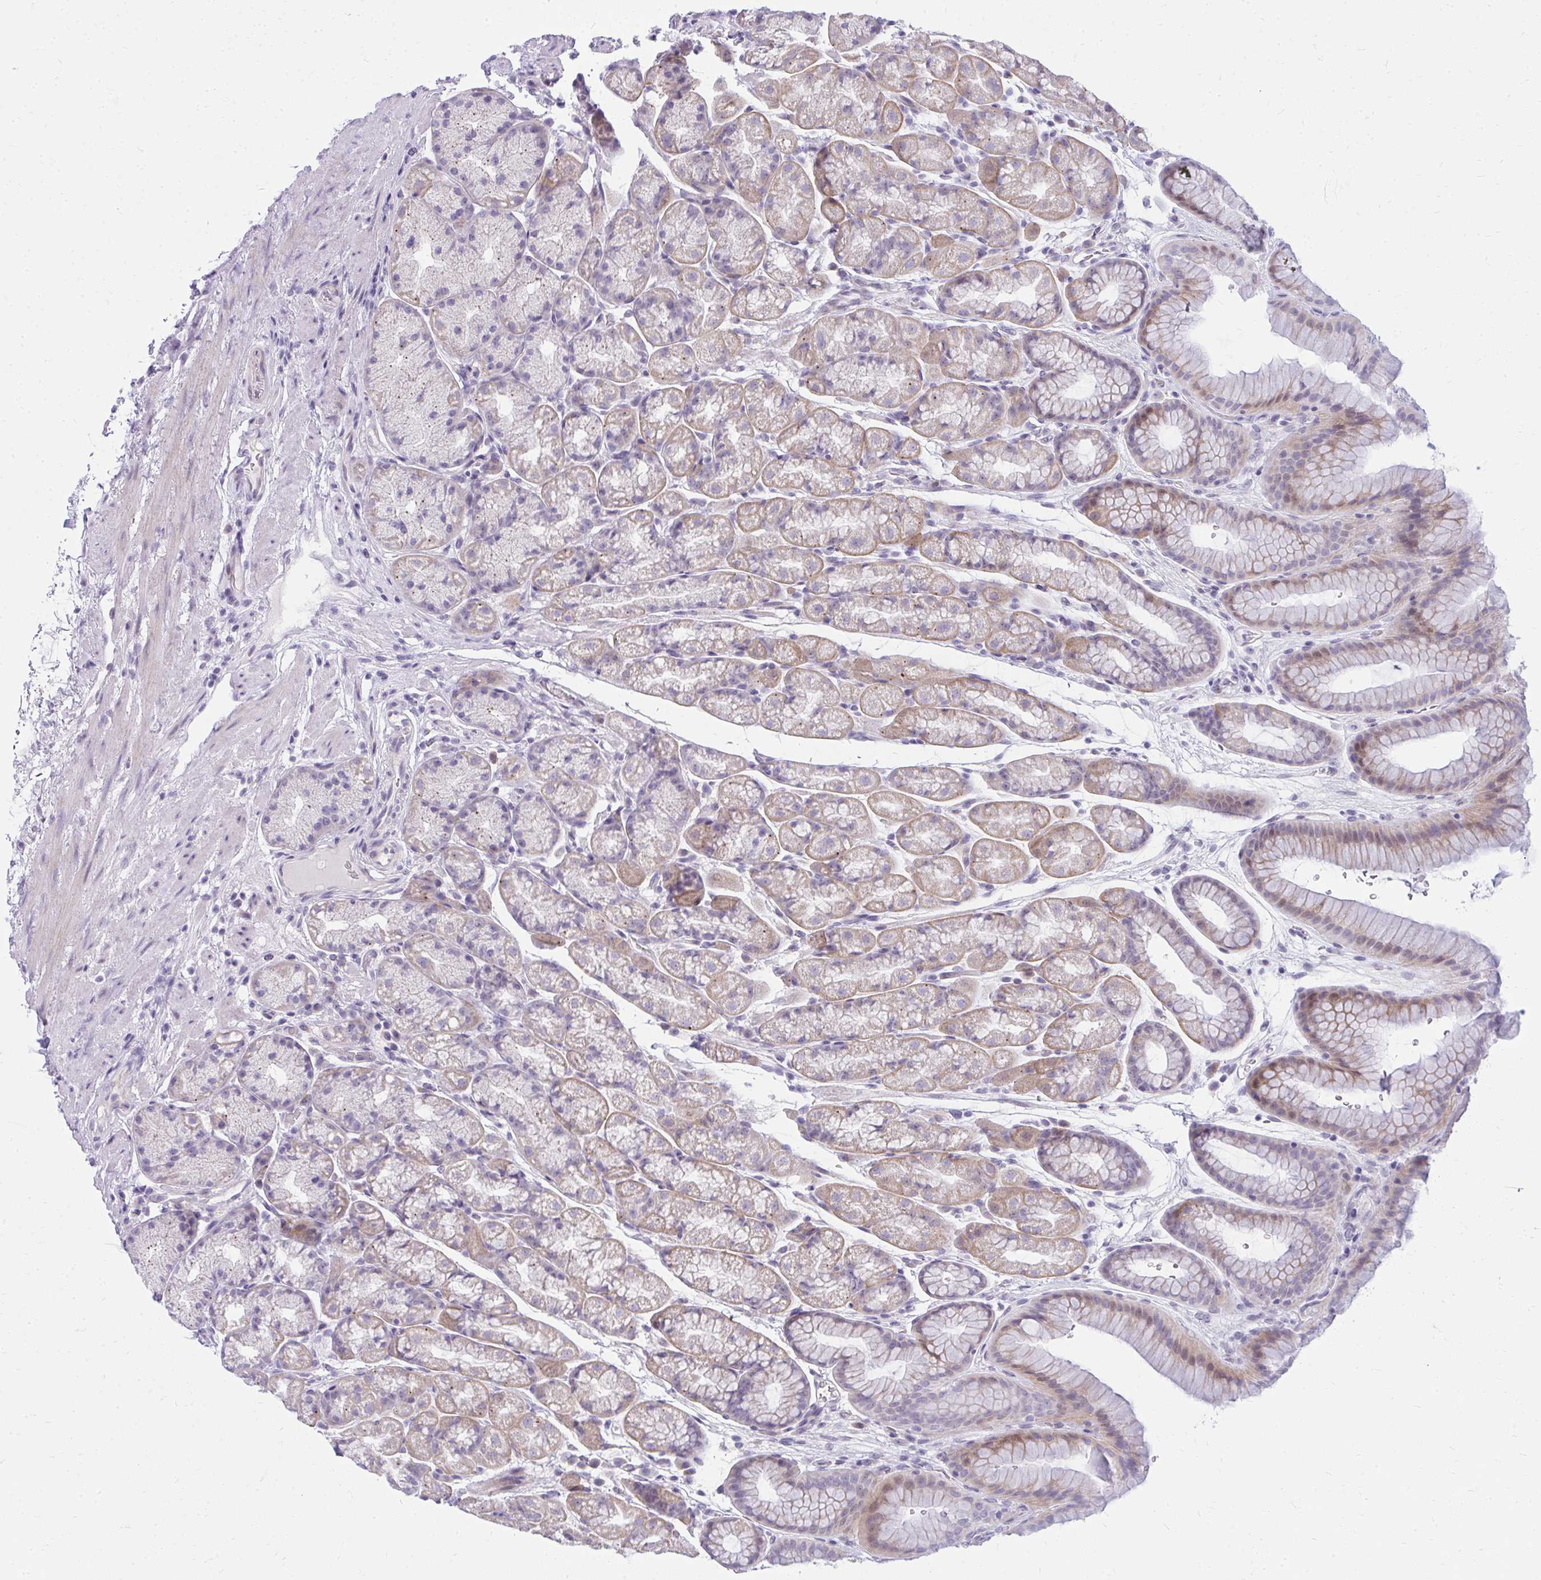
{"staining": {"intensity": "weak", "quantity": "25%-75%", "location": "cytoplasmic/membranous,nuclear"}, "tissue": "stomach", "cell_type": "Glandular cells", "image_type": "normal", "snomed": [{"axis": "morphology", "description": "Normal tissue, NOS"}, {"axis": "topography", "description": "Stomach, lower"}], "caption": "Immunohistochemistry (IHC) photomicrograph of benign stomach: human stomach stained using IHC demonstrates low levels of weak protein expression localized specifically in the cytoplasmic/membranous,nuclear of glandular cells, appearing as a cytoplasmic/membranous,nuclear brown color.", "gene": "ZSCAN25", "patient": {"sex": "male", "age": 67}}